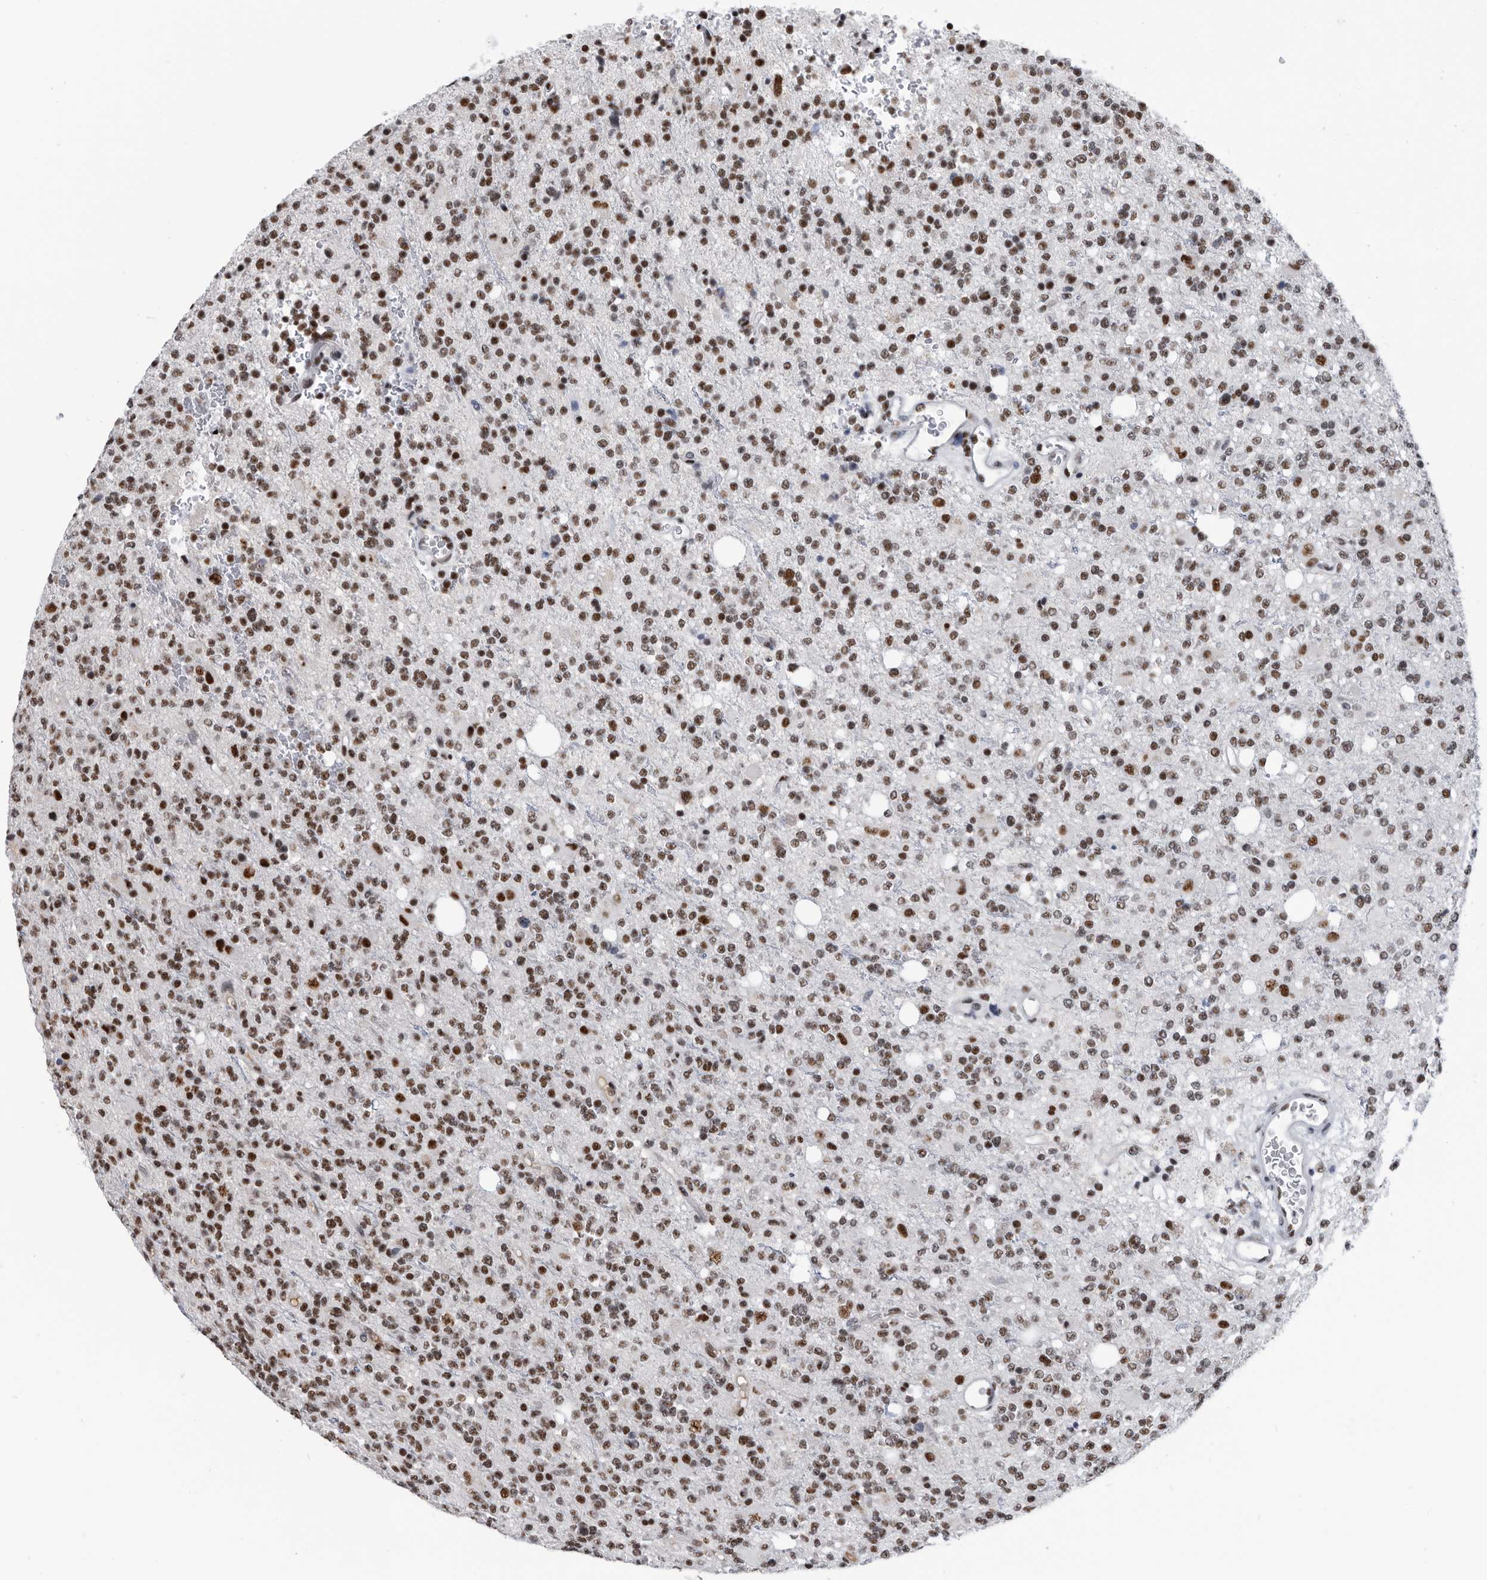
{"staining": {"intensity": "strong", "quantity": ">75%", "location": "nuclear"}, "tissue": "glioma", "cell_type": "Tumor cells", "image_type": "cancer", "snomed": [{"axis": "morphology", "description": "Glioma, malignant, High grade"}, {"axis": "topography", "description": "Brain"}], "caption": "Protein analysis of glioma tissue displays strong nuclear expression in approximately >75% of tumor cells.", "gene": "SF3A1", "patient": {"sex": "female", "age": 62}}